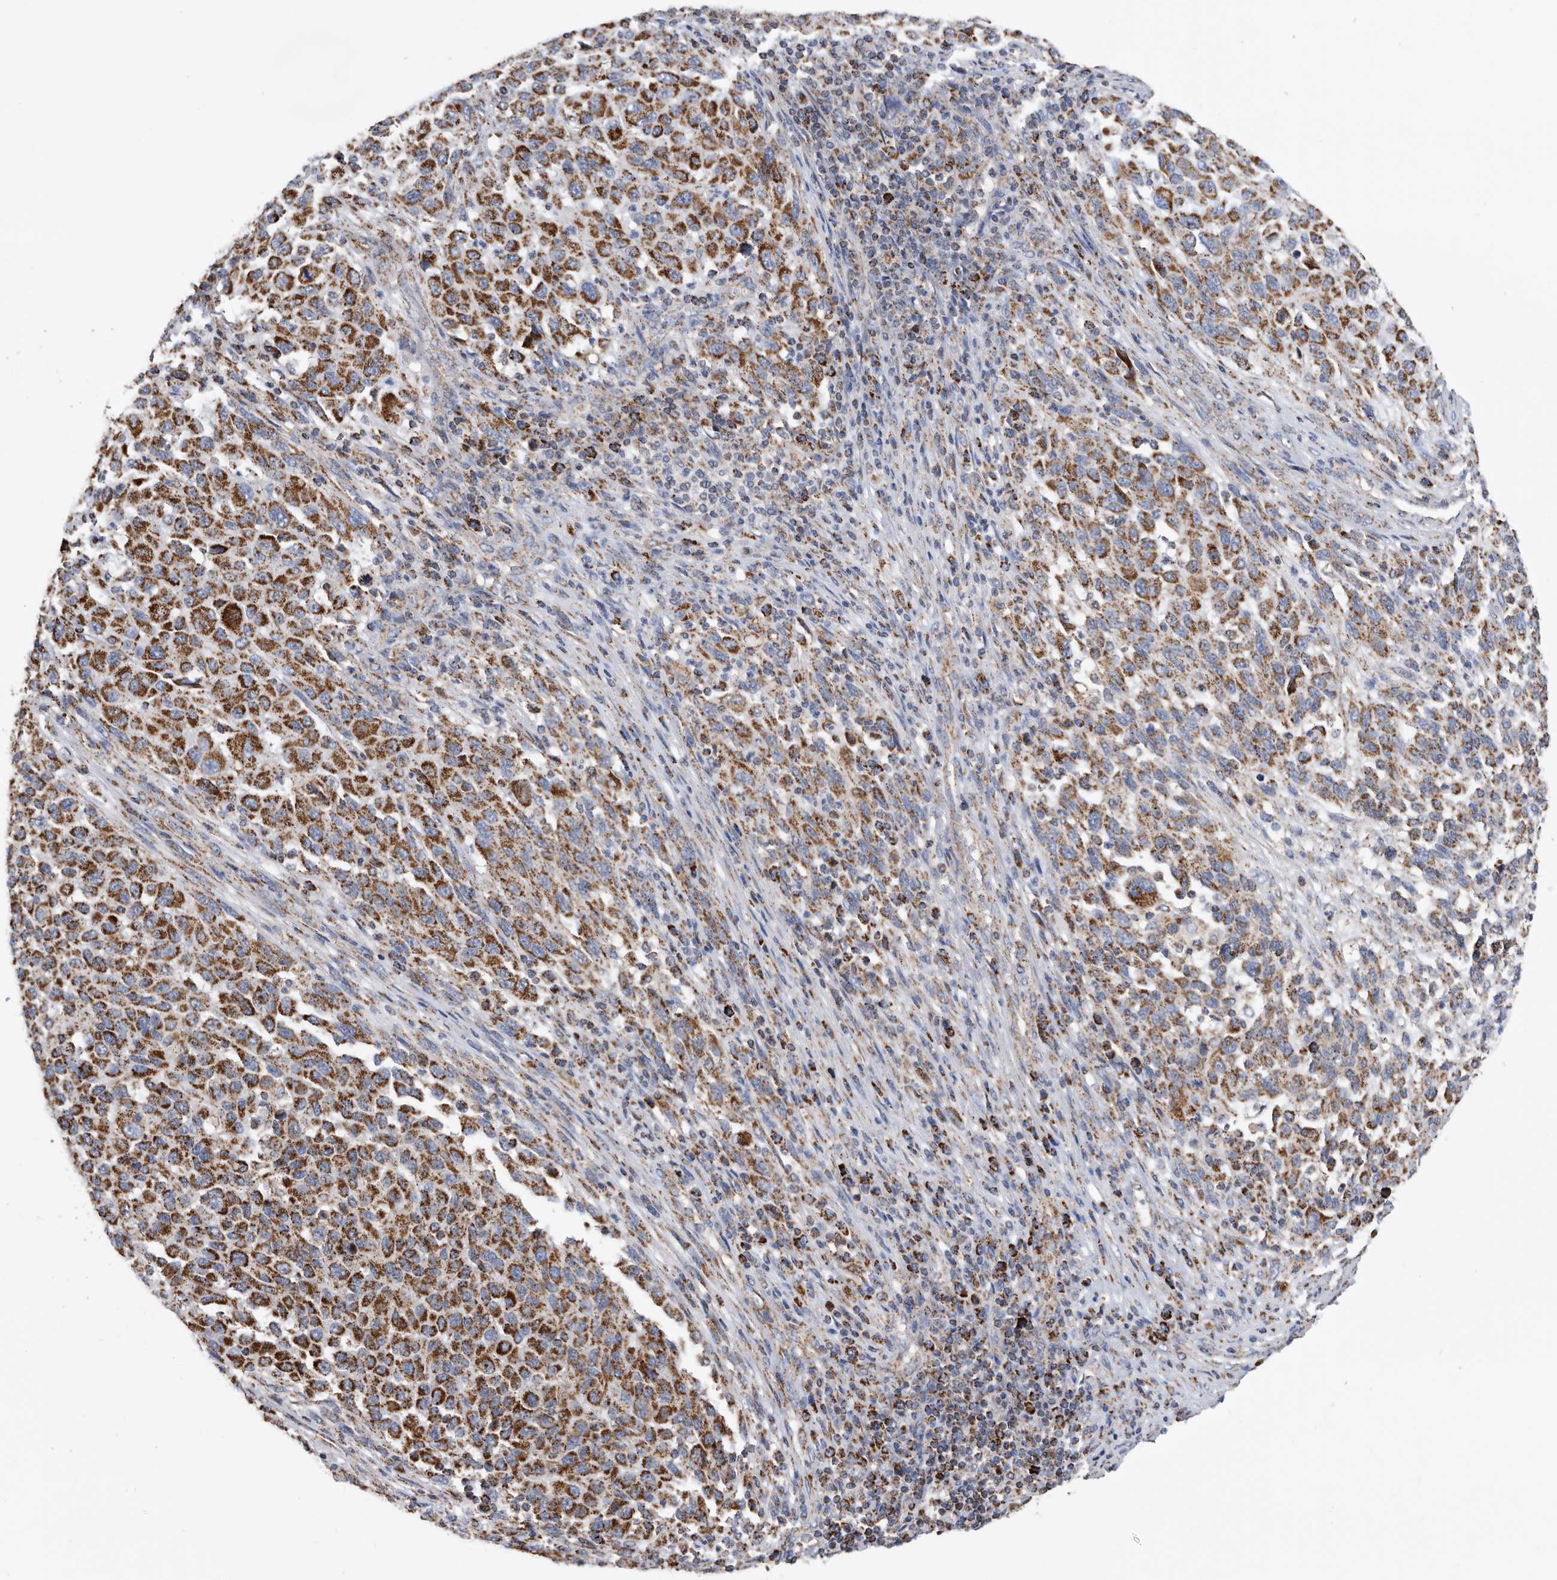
{"staining": {"intensity": "strong", "quantity": ">75%", "location": "cytoplasmic/membranous"}, "tissue": "melanoma", "cell_type": "Tumor cells", "image_type": "cancer", "snomed": [{"axis": "morphology", "description": "Malignant melanoma, Metastatic site"}, {"axis": "topography", "description": "Lymph node"}], "caption": "Malignant melanoma (metastatic site) stained with a brown dye reveals strong cytoplasmic/membranous positive expression in approximately >75% of tumor cells.", "gene": "WFDC1", "patient": {"sex": "male", "age": 61}}